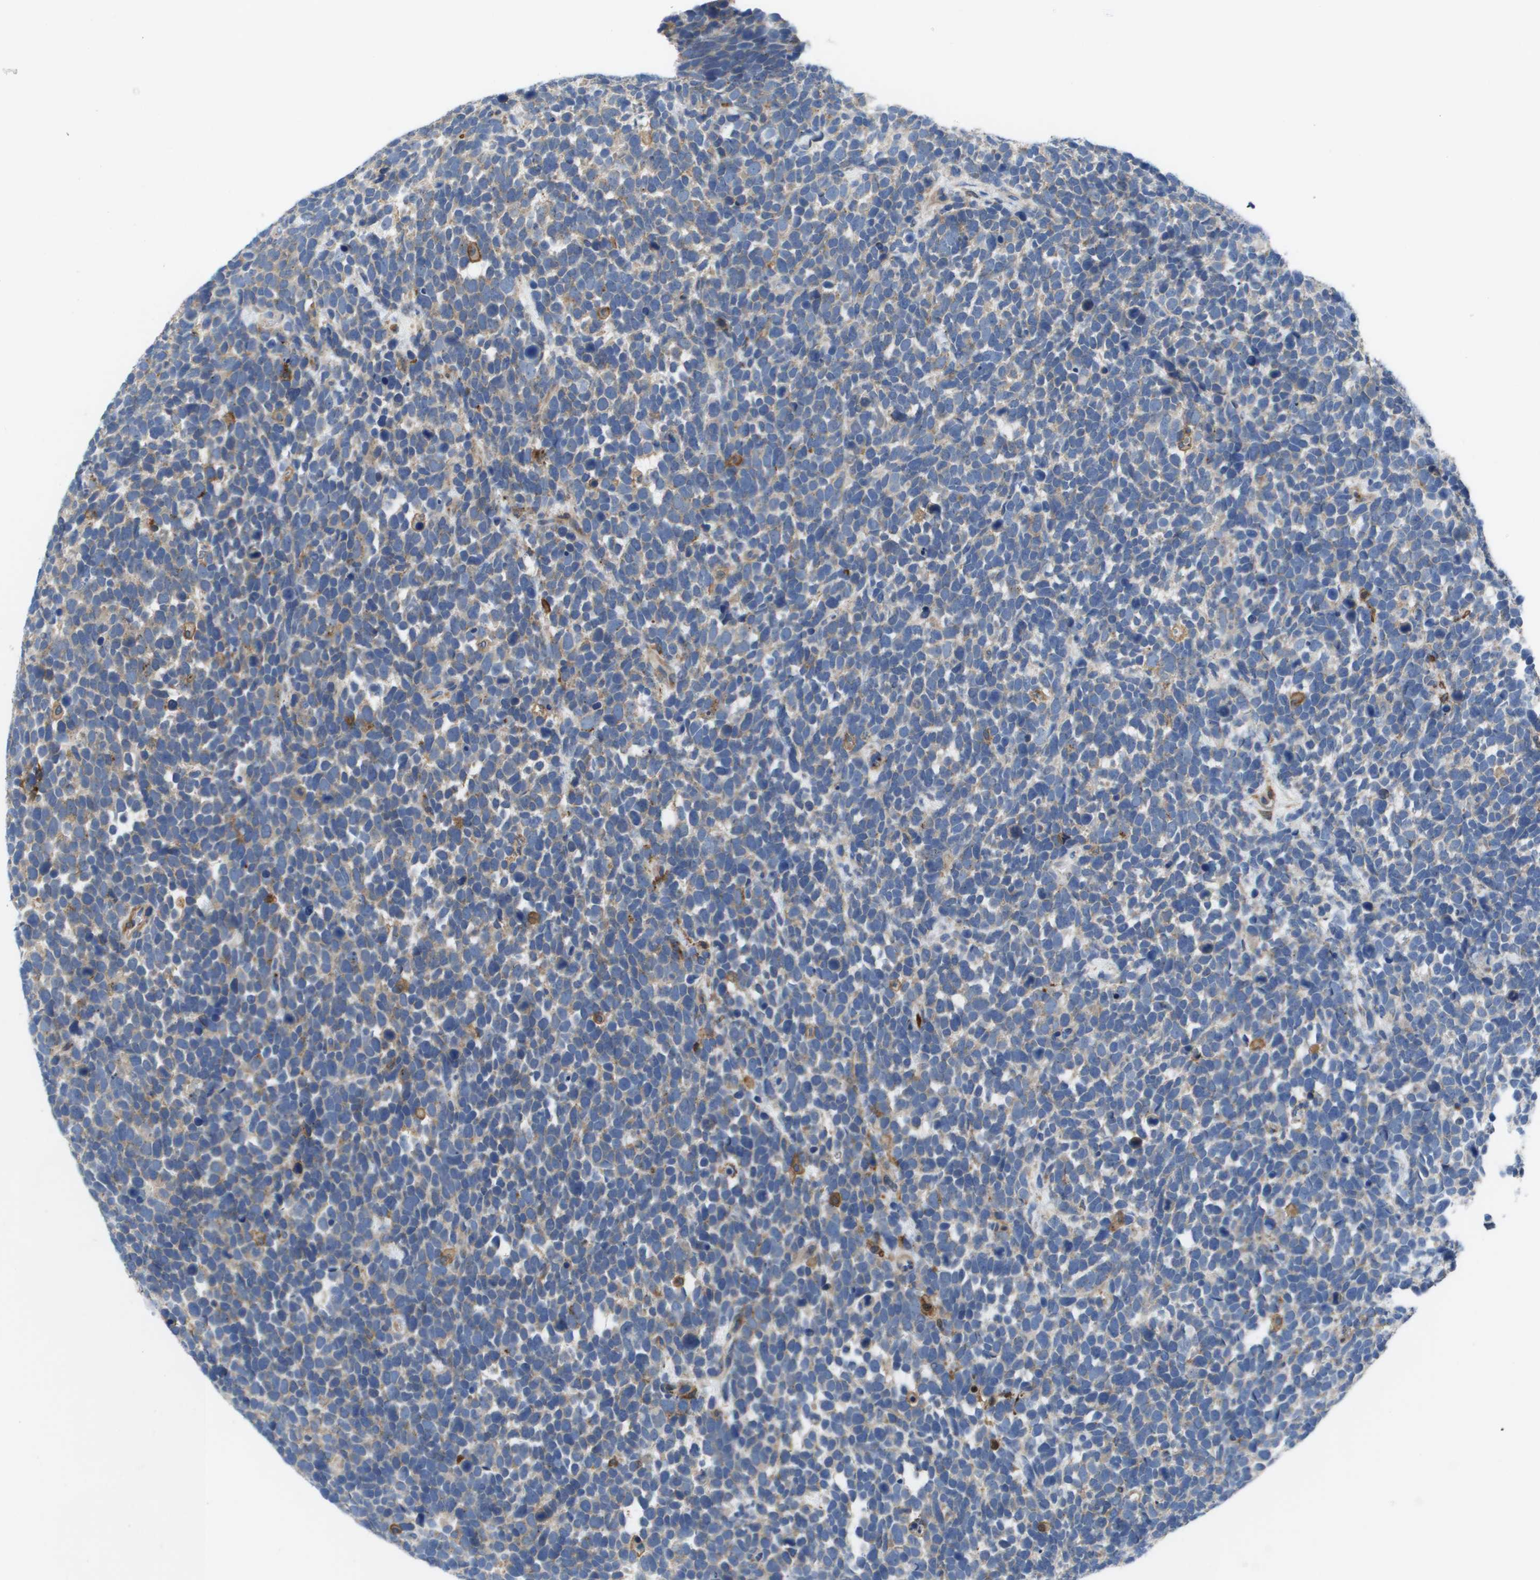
{"staining": {"intensity": "weak", "quantity": "<25%", "location": "cytoplasmic/membranous"}, "tissue": "urothelial cancer", "cell_type": "Tumor cells", "image_type": "cancer", "snomed": [{"axis": "morphology", "description": "Urothelial carcinoma, High grade"}, {"axis": "topography", "description": "Urinary bladder"}], "caption": "Immunohistochemical staining of urothelial cancer reveals no significant staining in tumor cells.", "gene": "SLC37A2", "patient": {"sex": "female", "age": 82}}